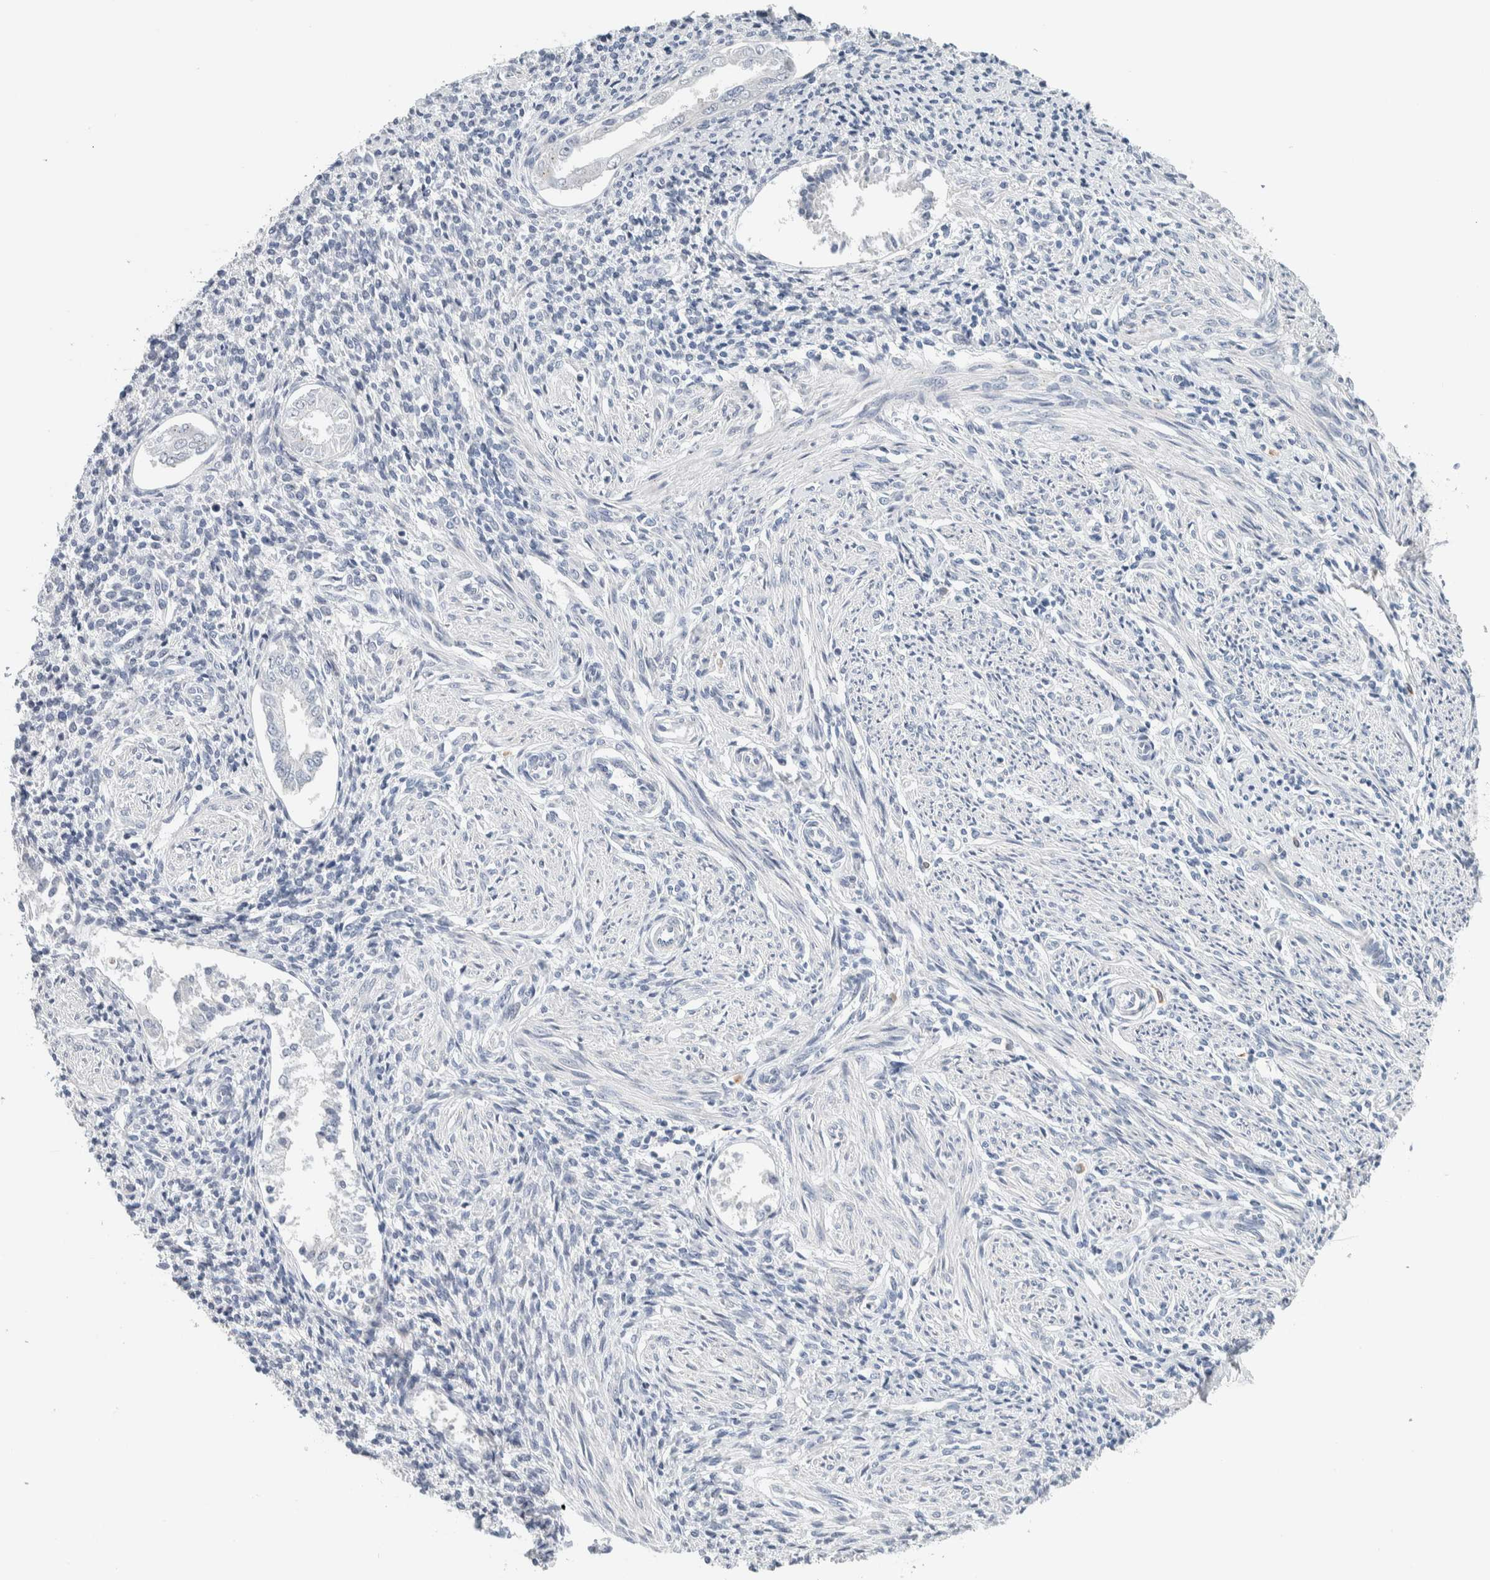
{"staining": {"intensity": "negative", "quantity": "none", "location": "none"}, "tissue": "endometrium", "cell_type": "Cells in endometrial stroma", "image_type": "normal", "snomed": [{"axis": "morphology", "description": "Normal tissue, NOS"}, {"axis": "topography", "description": "Endometrium"}], "caption": "This histopathology image is of benign endometrium stained with IHC to label a protein in brown with the nuclei are counter-stained blue. There is no positivity in cells in endometrial stroma. Brightfield microscopy of immunohistochemistry stained with DAB (brown) and hematoxylin (blue), captured at high magnification.", "gene": "SCN2A", "patient": {"sex": "female", "age": 66}}